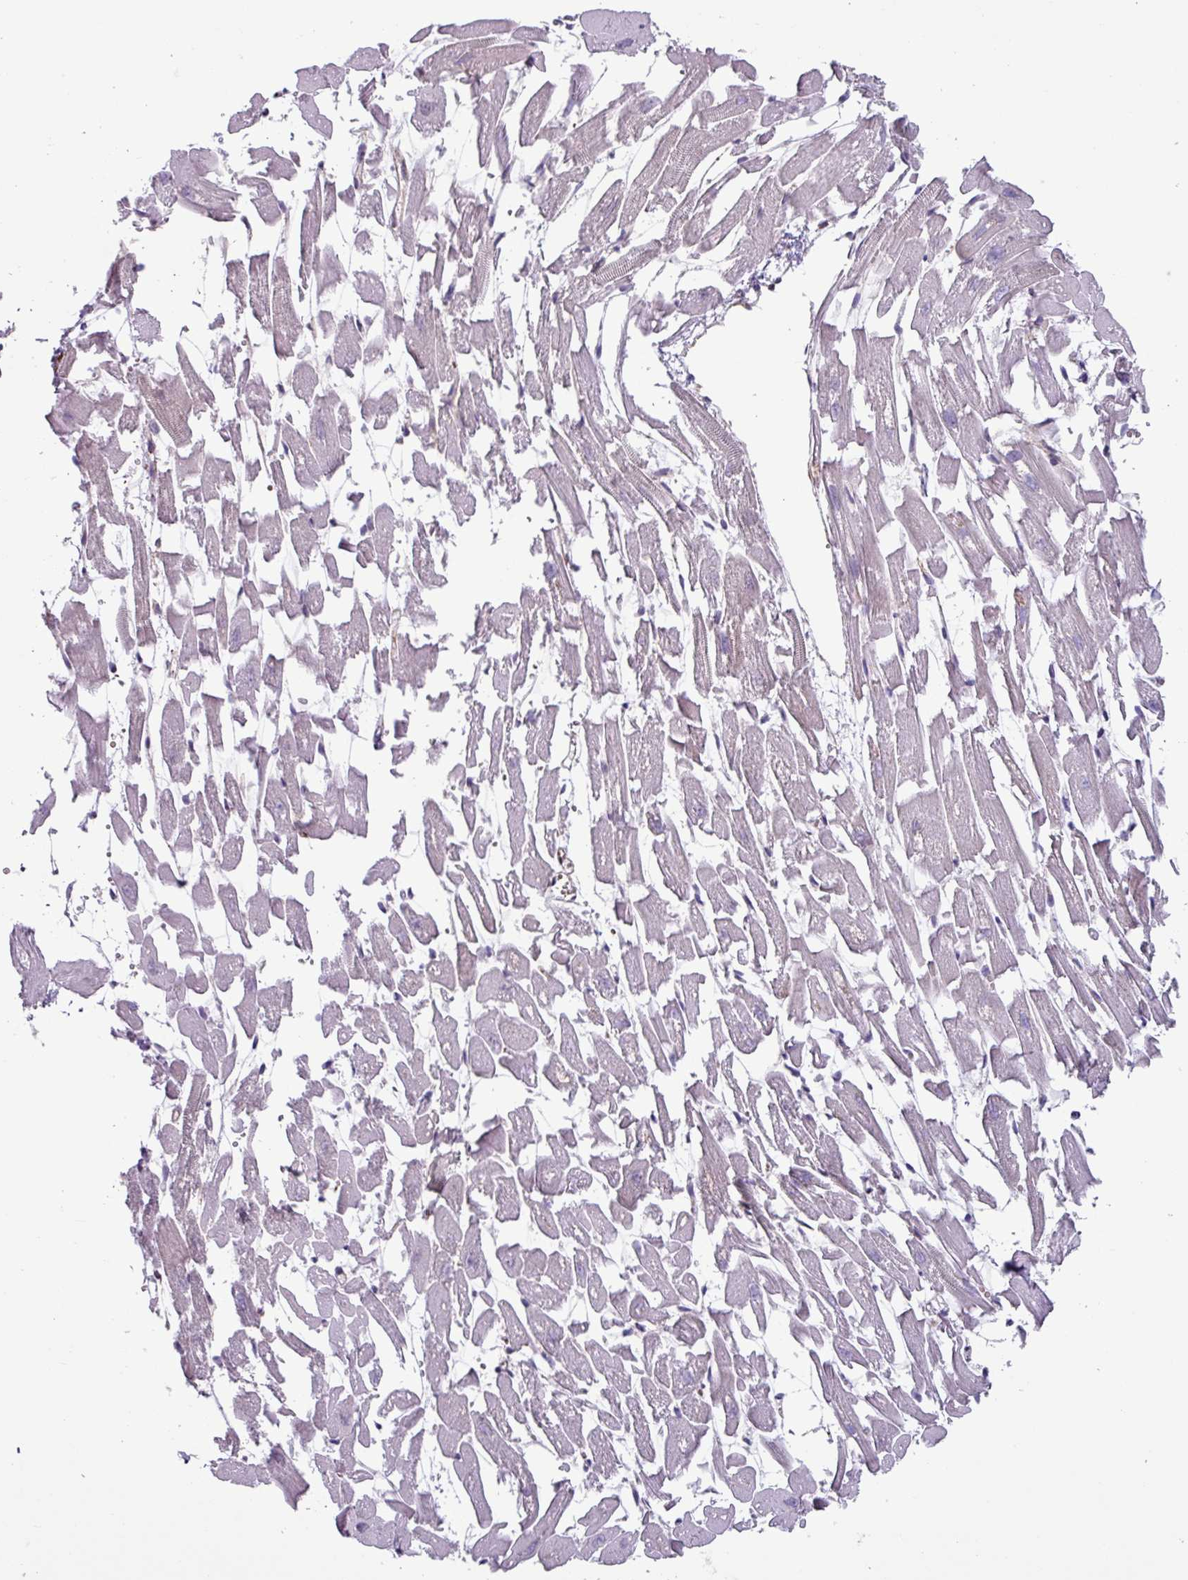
{"staining": {"intensity": "negative", "quantity": "none", "location": "none"}, "tissue": "heart muscle", "cell_type": "Cardiomyocytes", "image_type": "normal", "snomed": [{"axis": "morphology", "description": "Normal tissue, NOS"}, {"axis": "topography", "description": "Heart"}], "caption": "Immunohistochemistry of unremarkable human heart muscle demonstrates no expression in cardiomyocytes.", "gene": "CHD3", "patient": {"sex": "female", "age": 64}}